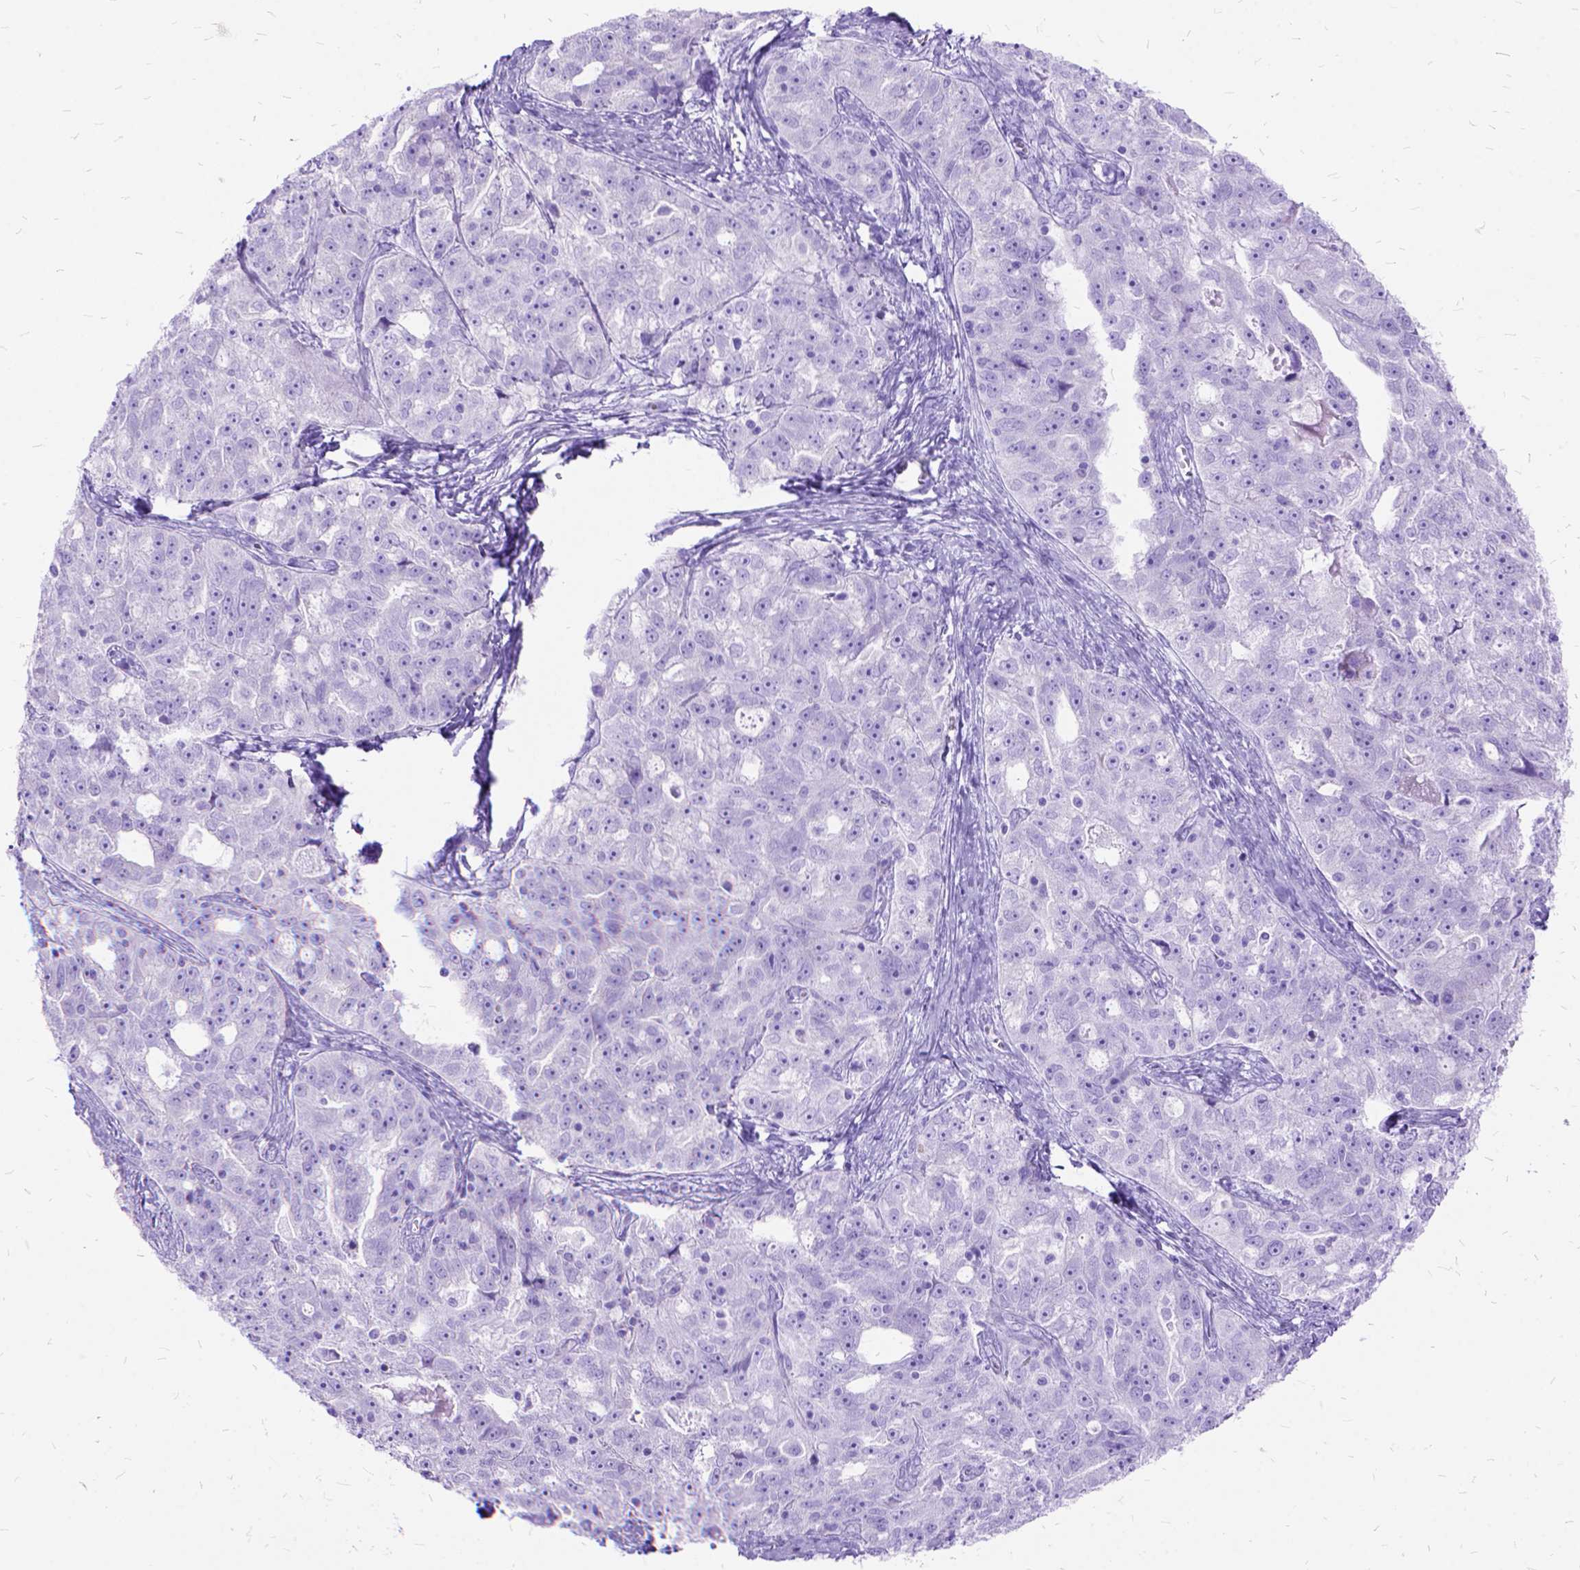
{"staining": {"intensity": "negative", "quantity": "none", "location": "none"}, "tissue": "ovarian cancer", "cell_type": "Tumor cells", "image_type": "cancer", "snomed": [{"axis": "morphology", "description": "Cystadenocarcinoma, serous, NOS"}, {"axis": "topography", "description": "Ovary"}], "caption": "DAB (3,3'-diaminobenzidine) immunohistochemical staining of human ovarian cancer (serous cystadenocarcinoma) shows no significant expression in tumor cells. (DAB immunohistochemistry visualized using brightfield microscopy, high magnification).", "gene": "DNAH2", "patient": {"sex": "female", "age": 51}}